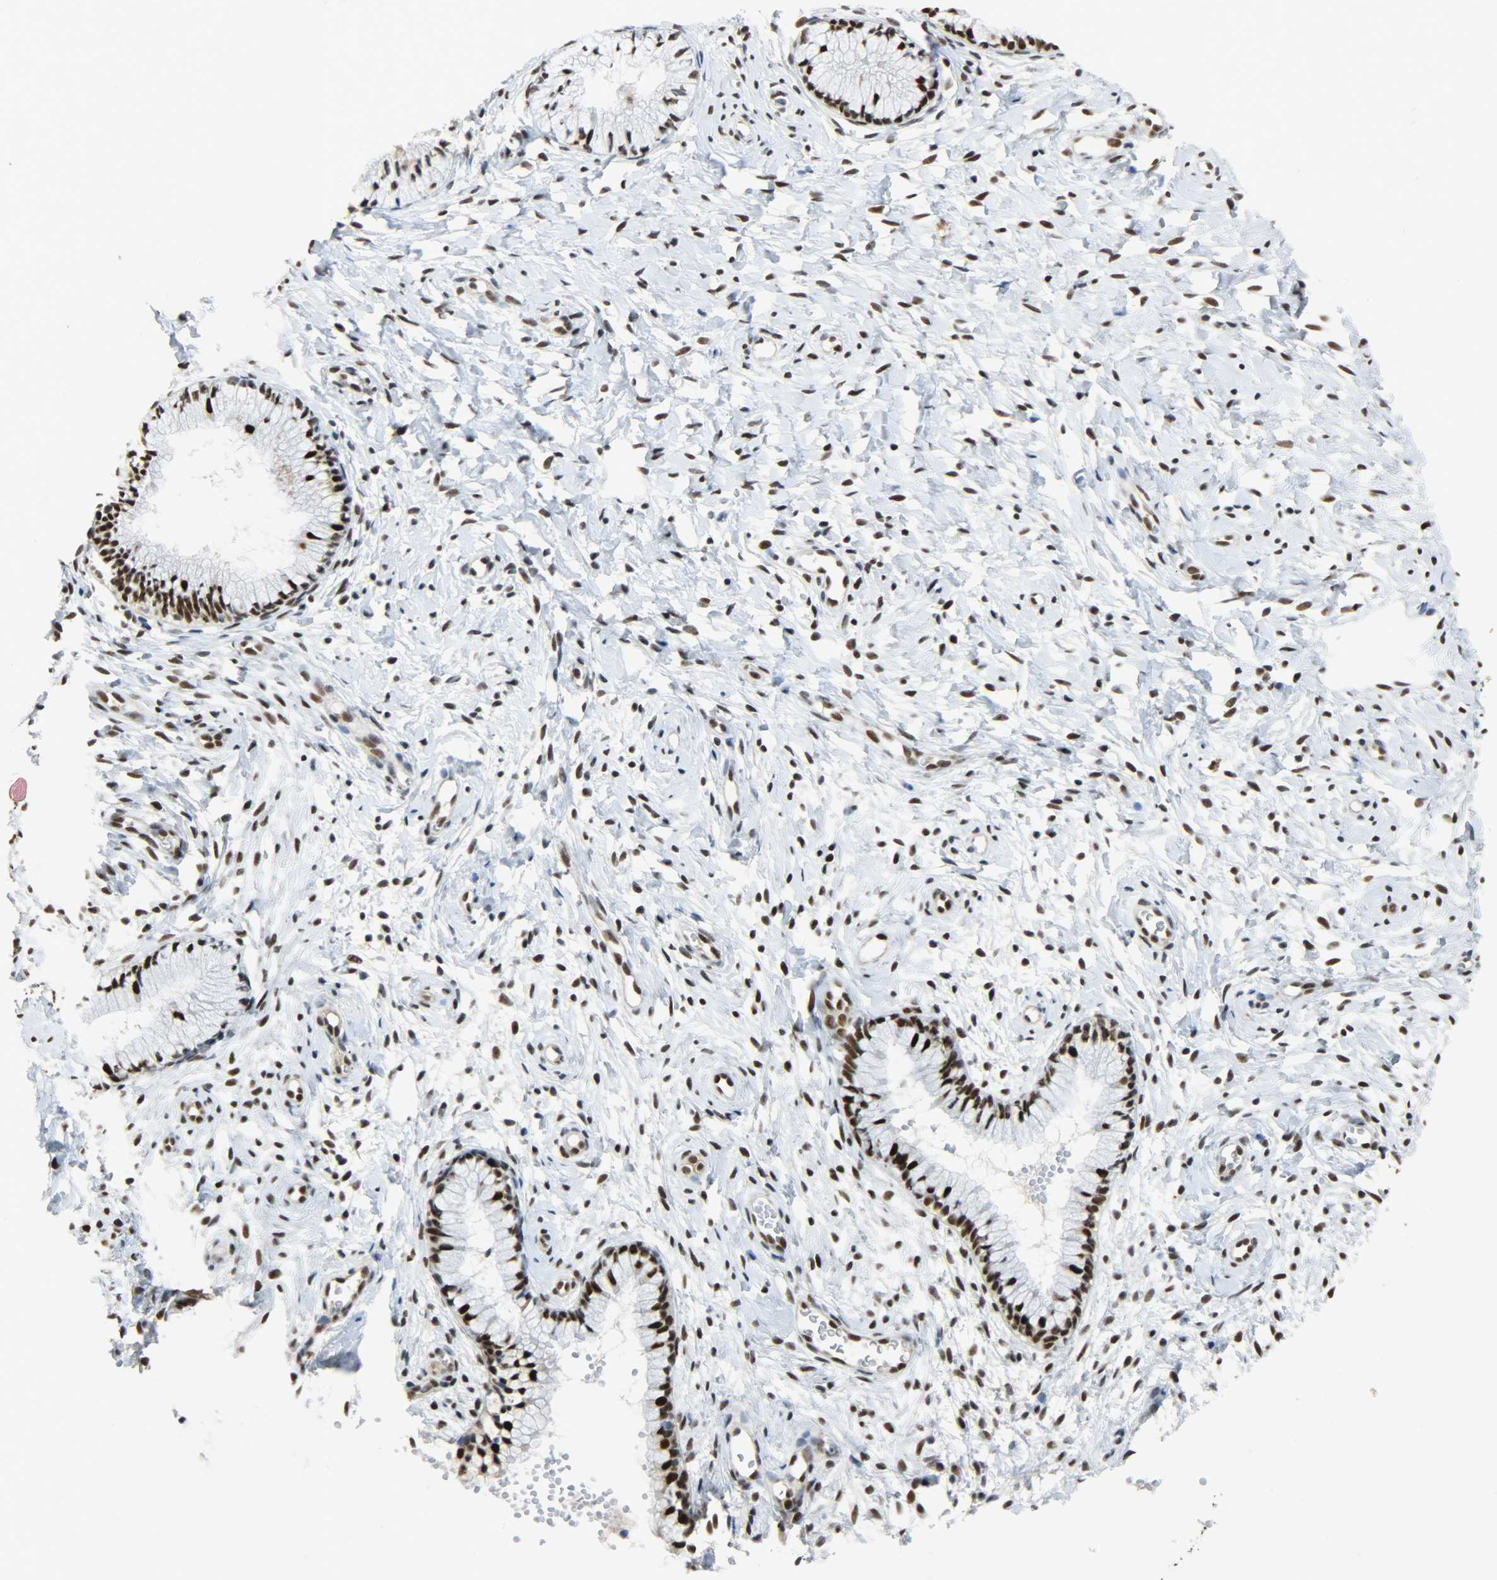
{"staining": {"intensity": "strong", "quantity": ">75%", "location": "nuclear"}, "tissue": "cervix", "cell_type": "Glandular cells", "image_type": "normal", "snomed": [{"axis": "morphology", "description": "Normal tissue, NOS"}, {"axis": "topography", "description": "Cervix"}], "caption": "An IHC histopathology image of unremarkable tissue is shown. Protein staining in brown labels strong nuclear positivity in cervix within glandular cells.", "gene": "SSB", "patient": {"sex": "female", "age": 46}}